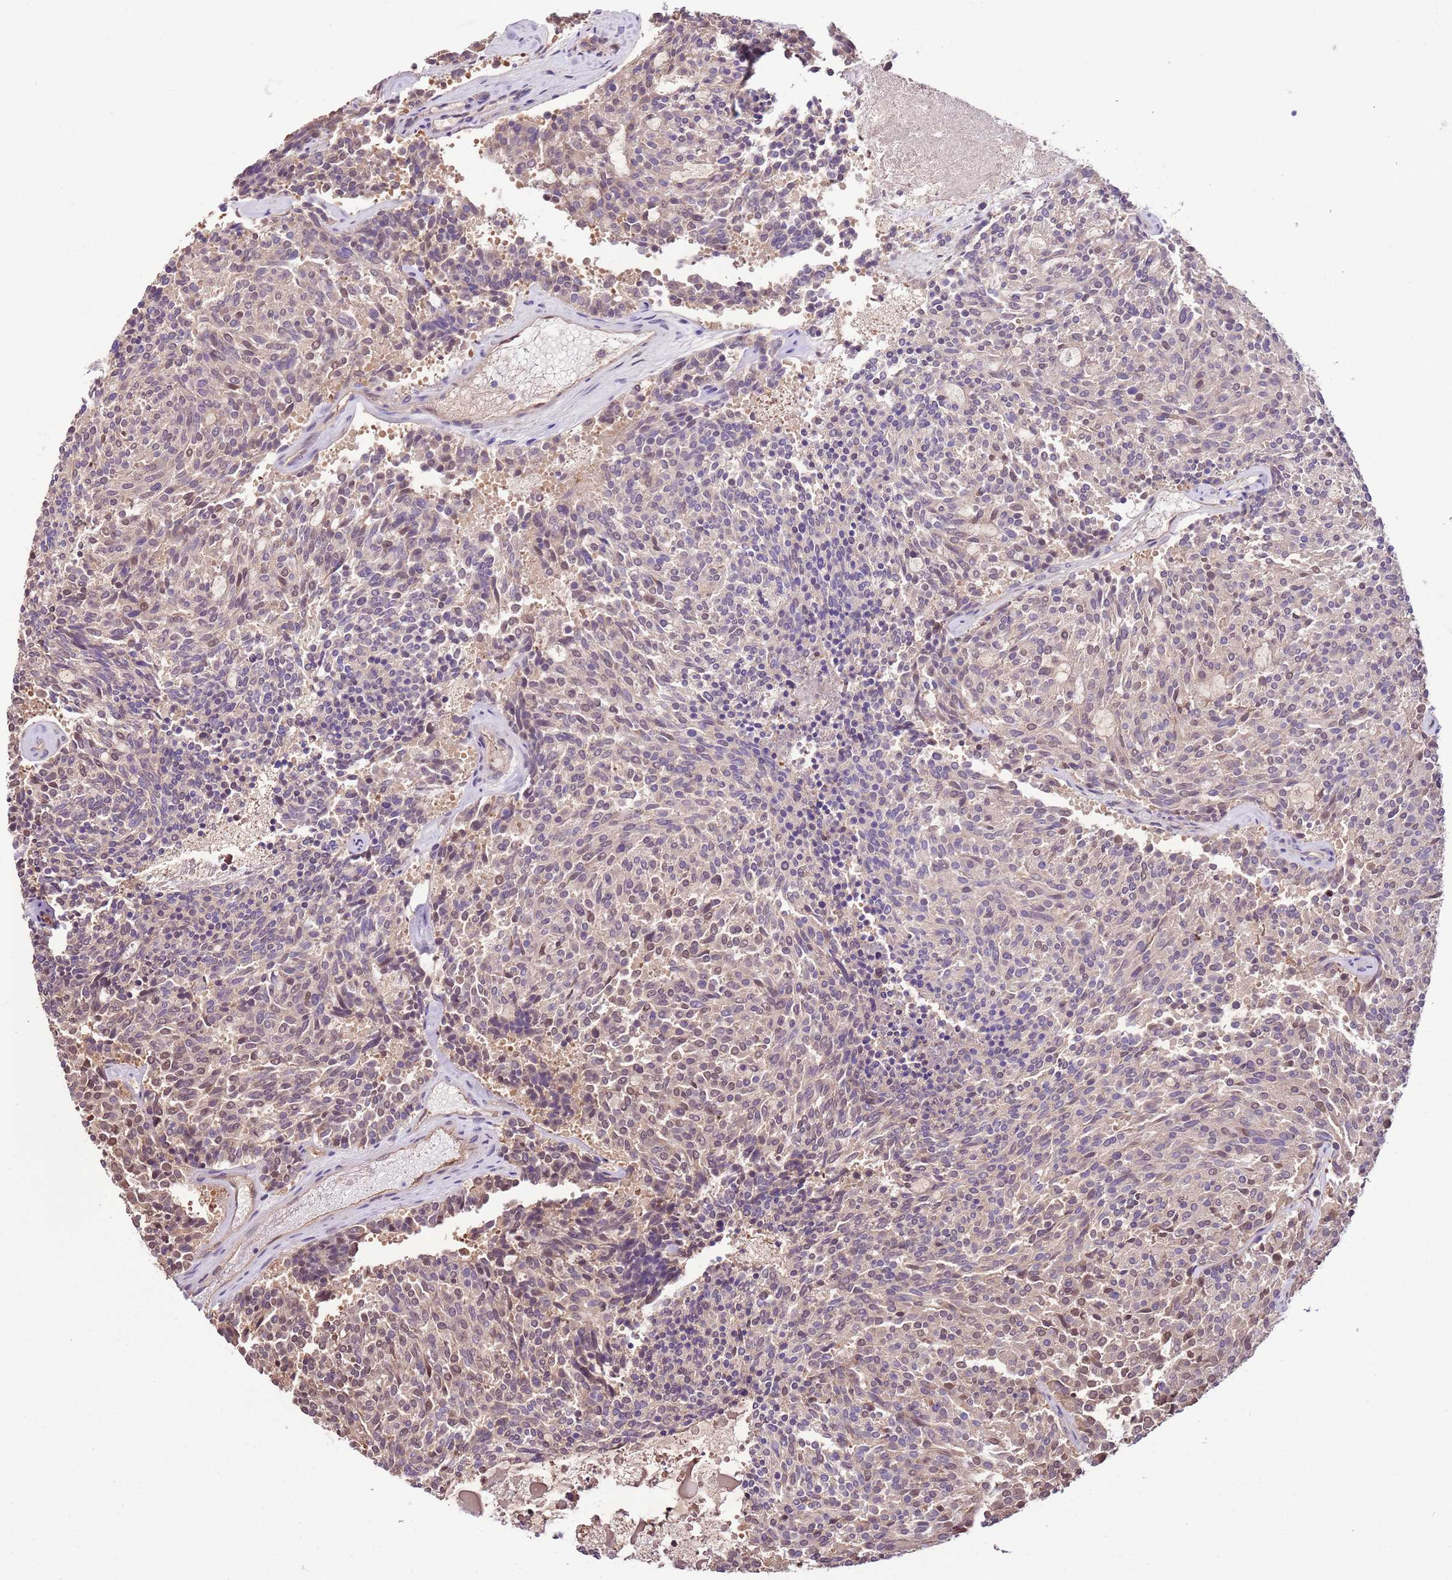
{"staining": {"intensity": "weak", "quantity": "<25%", "location": "nuclear"}, "tissue": "carcinoid", "cell_type": "Tumor cells", "image_type": "cancer", "snomed": [{"axis": "morphology", "description": "Carcinoid, malignant, NOS"}, {"axis": "topography", "description": "Pancreas"}], "caption": "Carcinoid stained for a protein using immunohistochemistry demonstrates no positivity tumor cells.", "gene": "BBS5", "patient": {"sex": "female", "age": 54}}